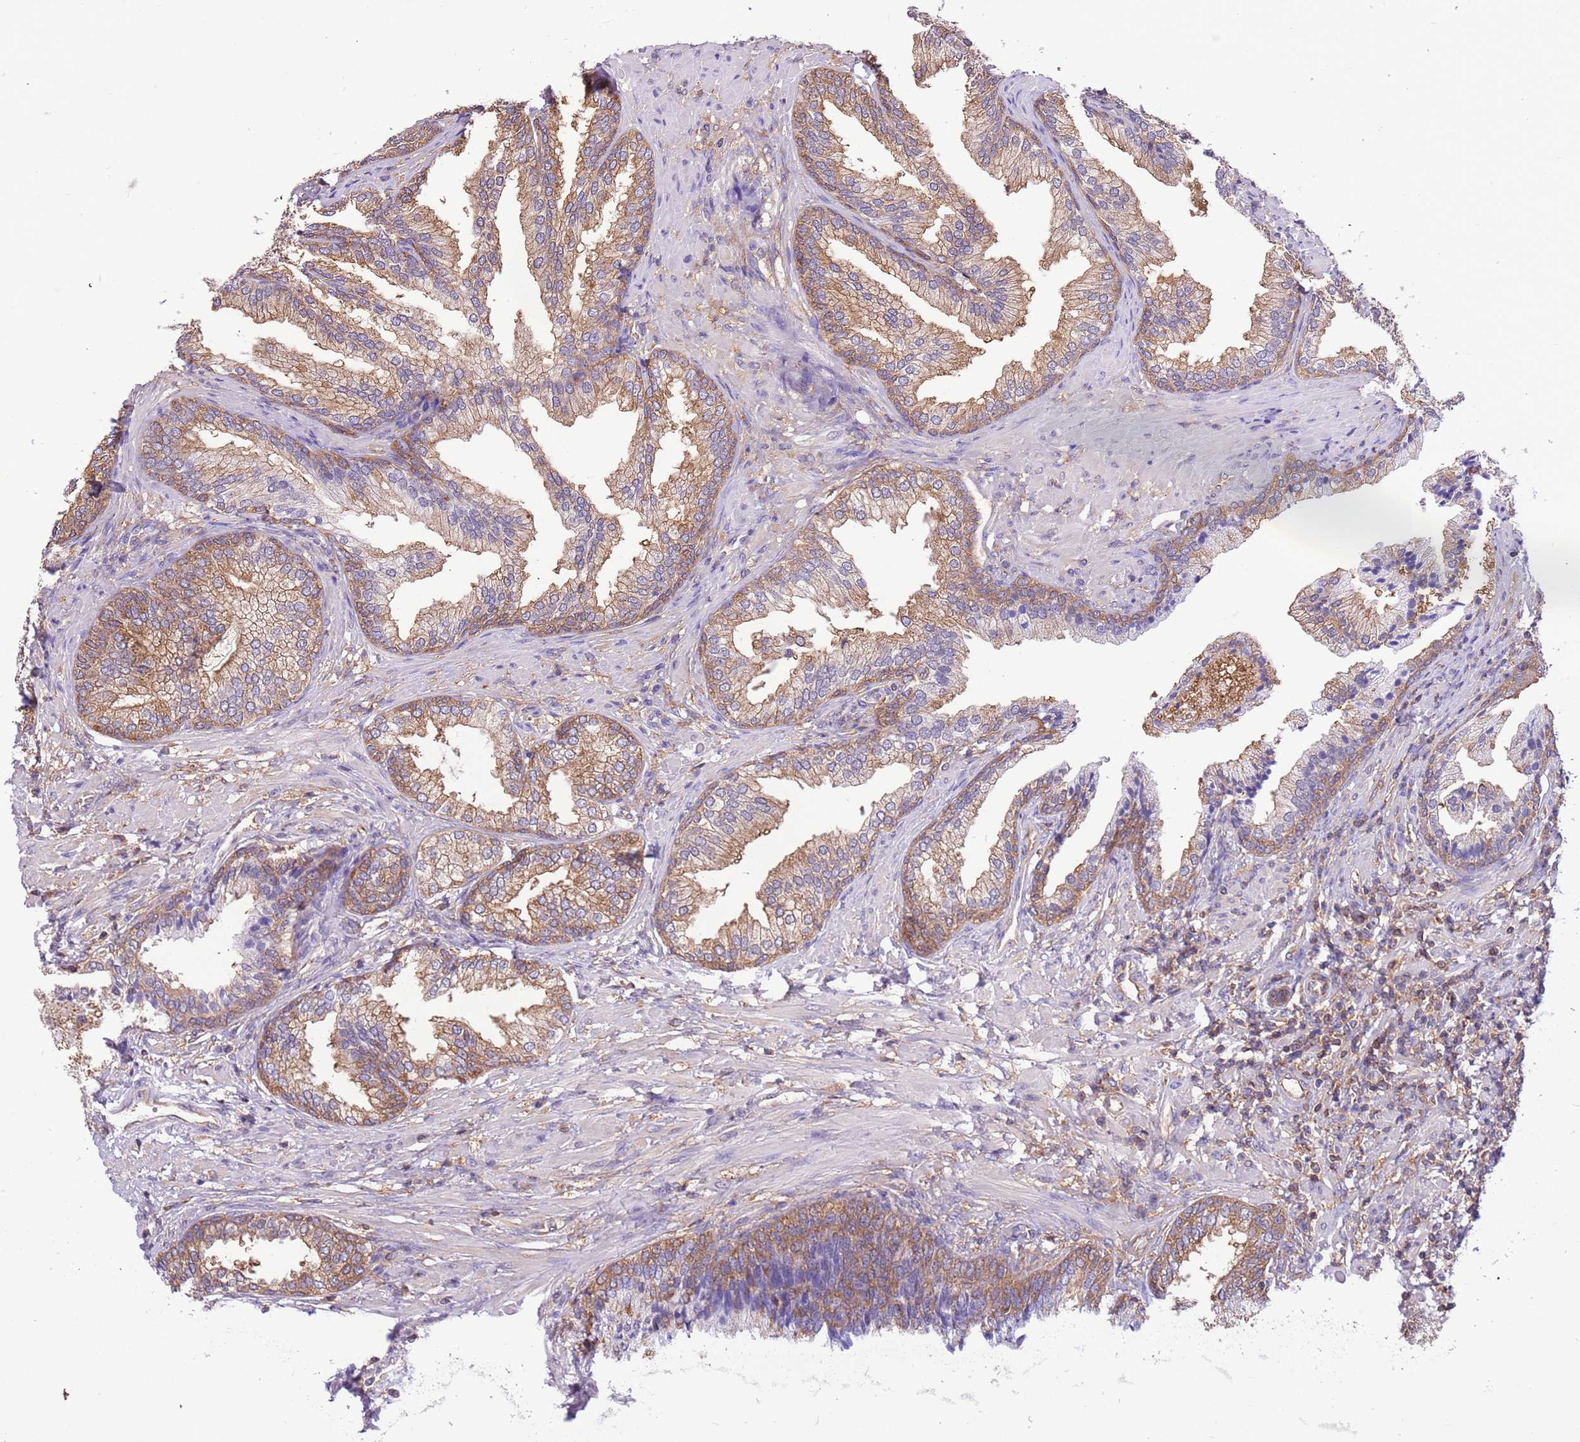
{"staining": {"intensity": "moderate", "quantity": "25%-75%", "location": "cytoplasmic/membranous"}, "tissue": "prostate", "cell_type": "Glandular cells", "image_type": "normal", "snomed": [{"axis": "morphology", "description": "Normal tissue, NOS"}, {"axis": "topography", "description": "Prostate"}], "caption": "Prostate stained with a brown dye demonstrates moderate cytoplasmic/membranous positive positivity in approximately 25%-75% of glandular cells.", "gene": "STIP1", "patient": {"sex": "male", "age": 76}}